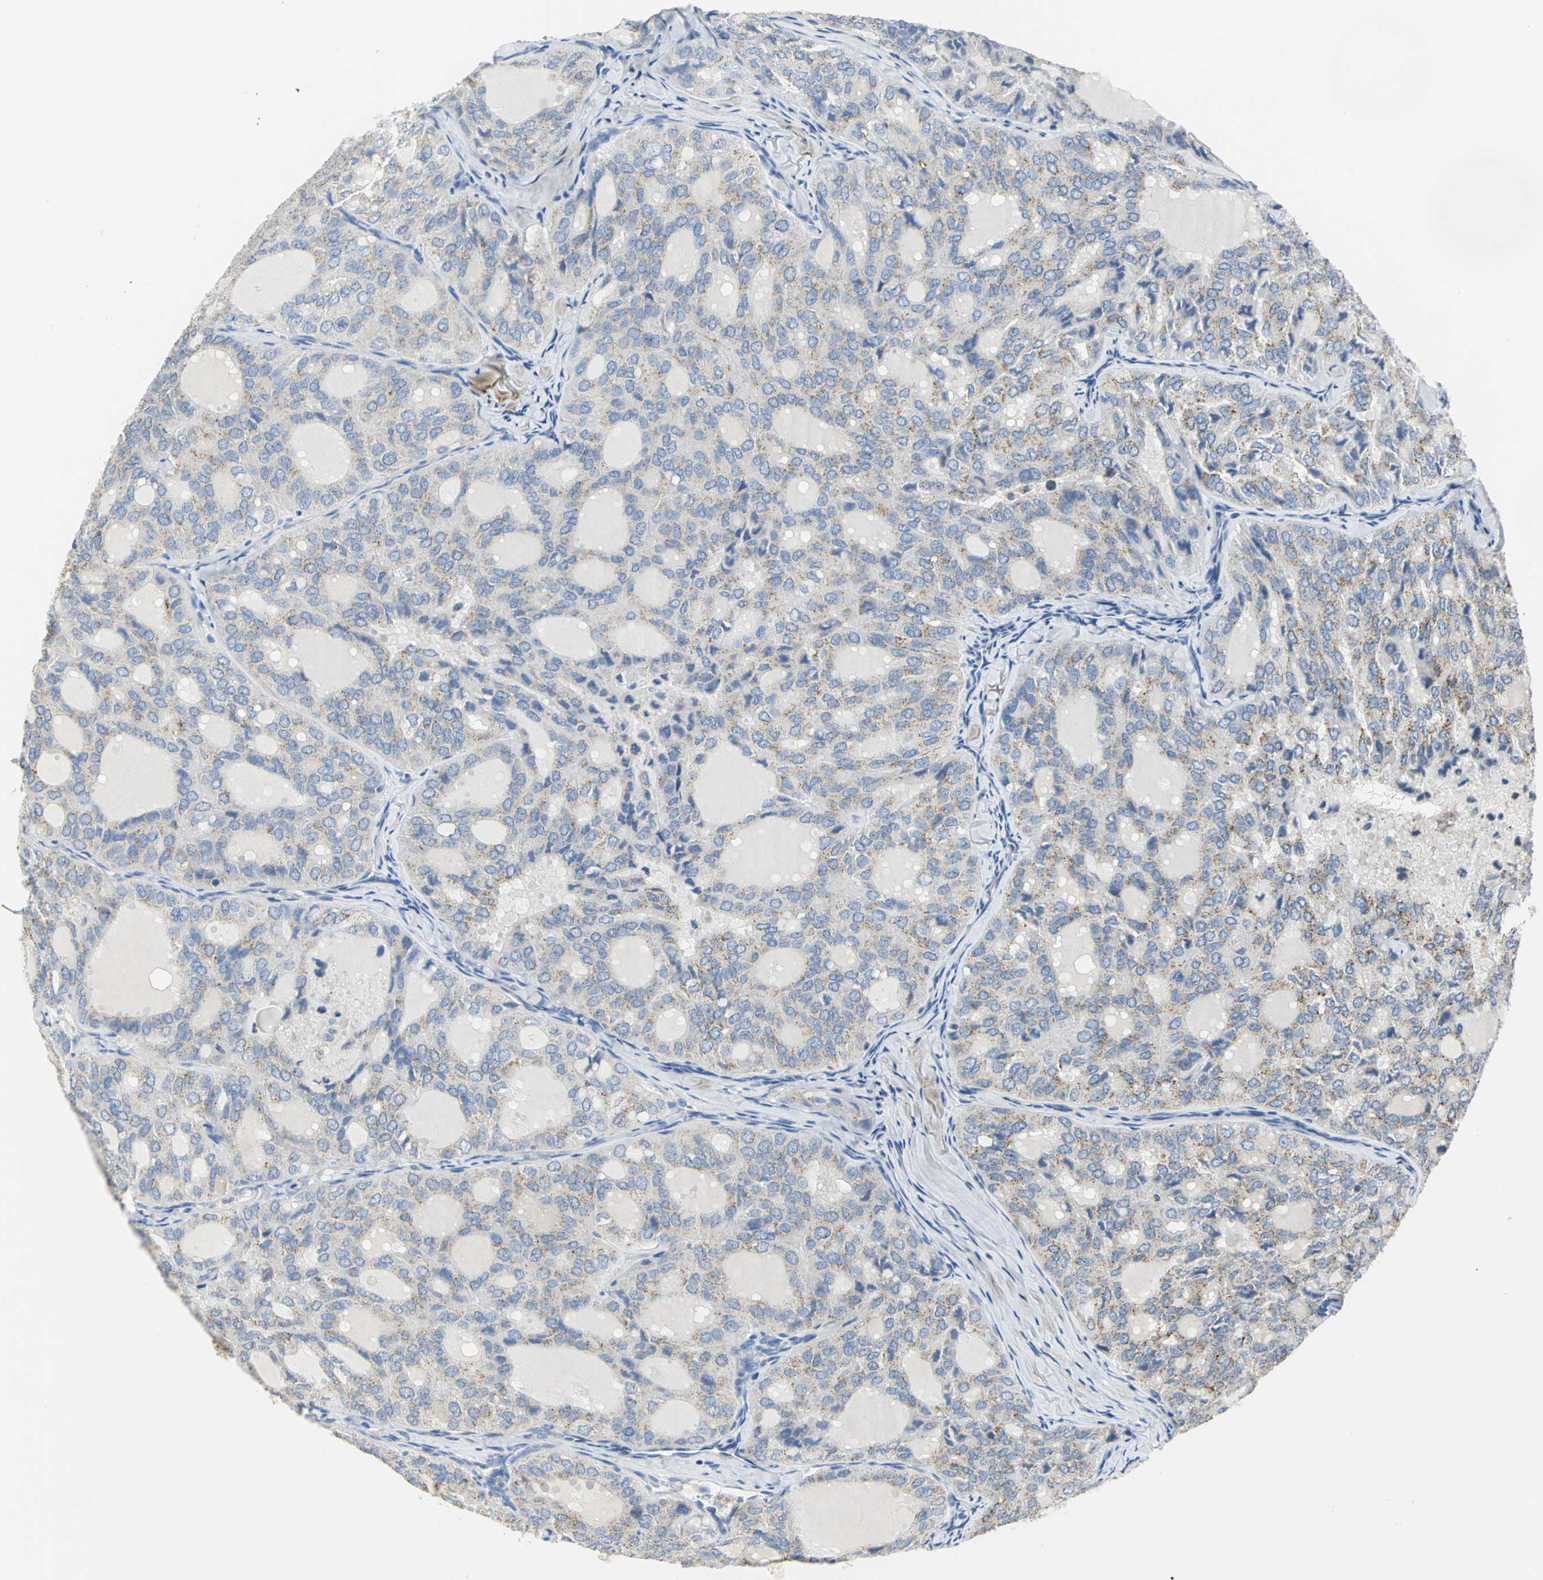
{"staining": {"intensity": "weak", "quantity": ">75%", "location": "cytoplasmic/membranous"}, "tissue": "thyroid cancer", "cell_type": "Tumor cells", "image_type": "cancer", "snomed": [{"axis": "morphology", "description": "Follicular adenoma carcinoma, NOS"}, {"axis": "topography", "description": "Thyroid gland"}], "caption": "Immunohistochemistry (IHC) photomicrograph of thyroid follicular adenoma carcinoma stained for a protein (brown), which reveals low levels of weak cytoplasmic/membranous positivity in approximately >75% of tumor cells.", "gene": "GNRH2", "patient": {"sex": "male", "age": 75}}